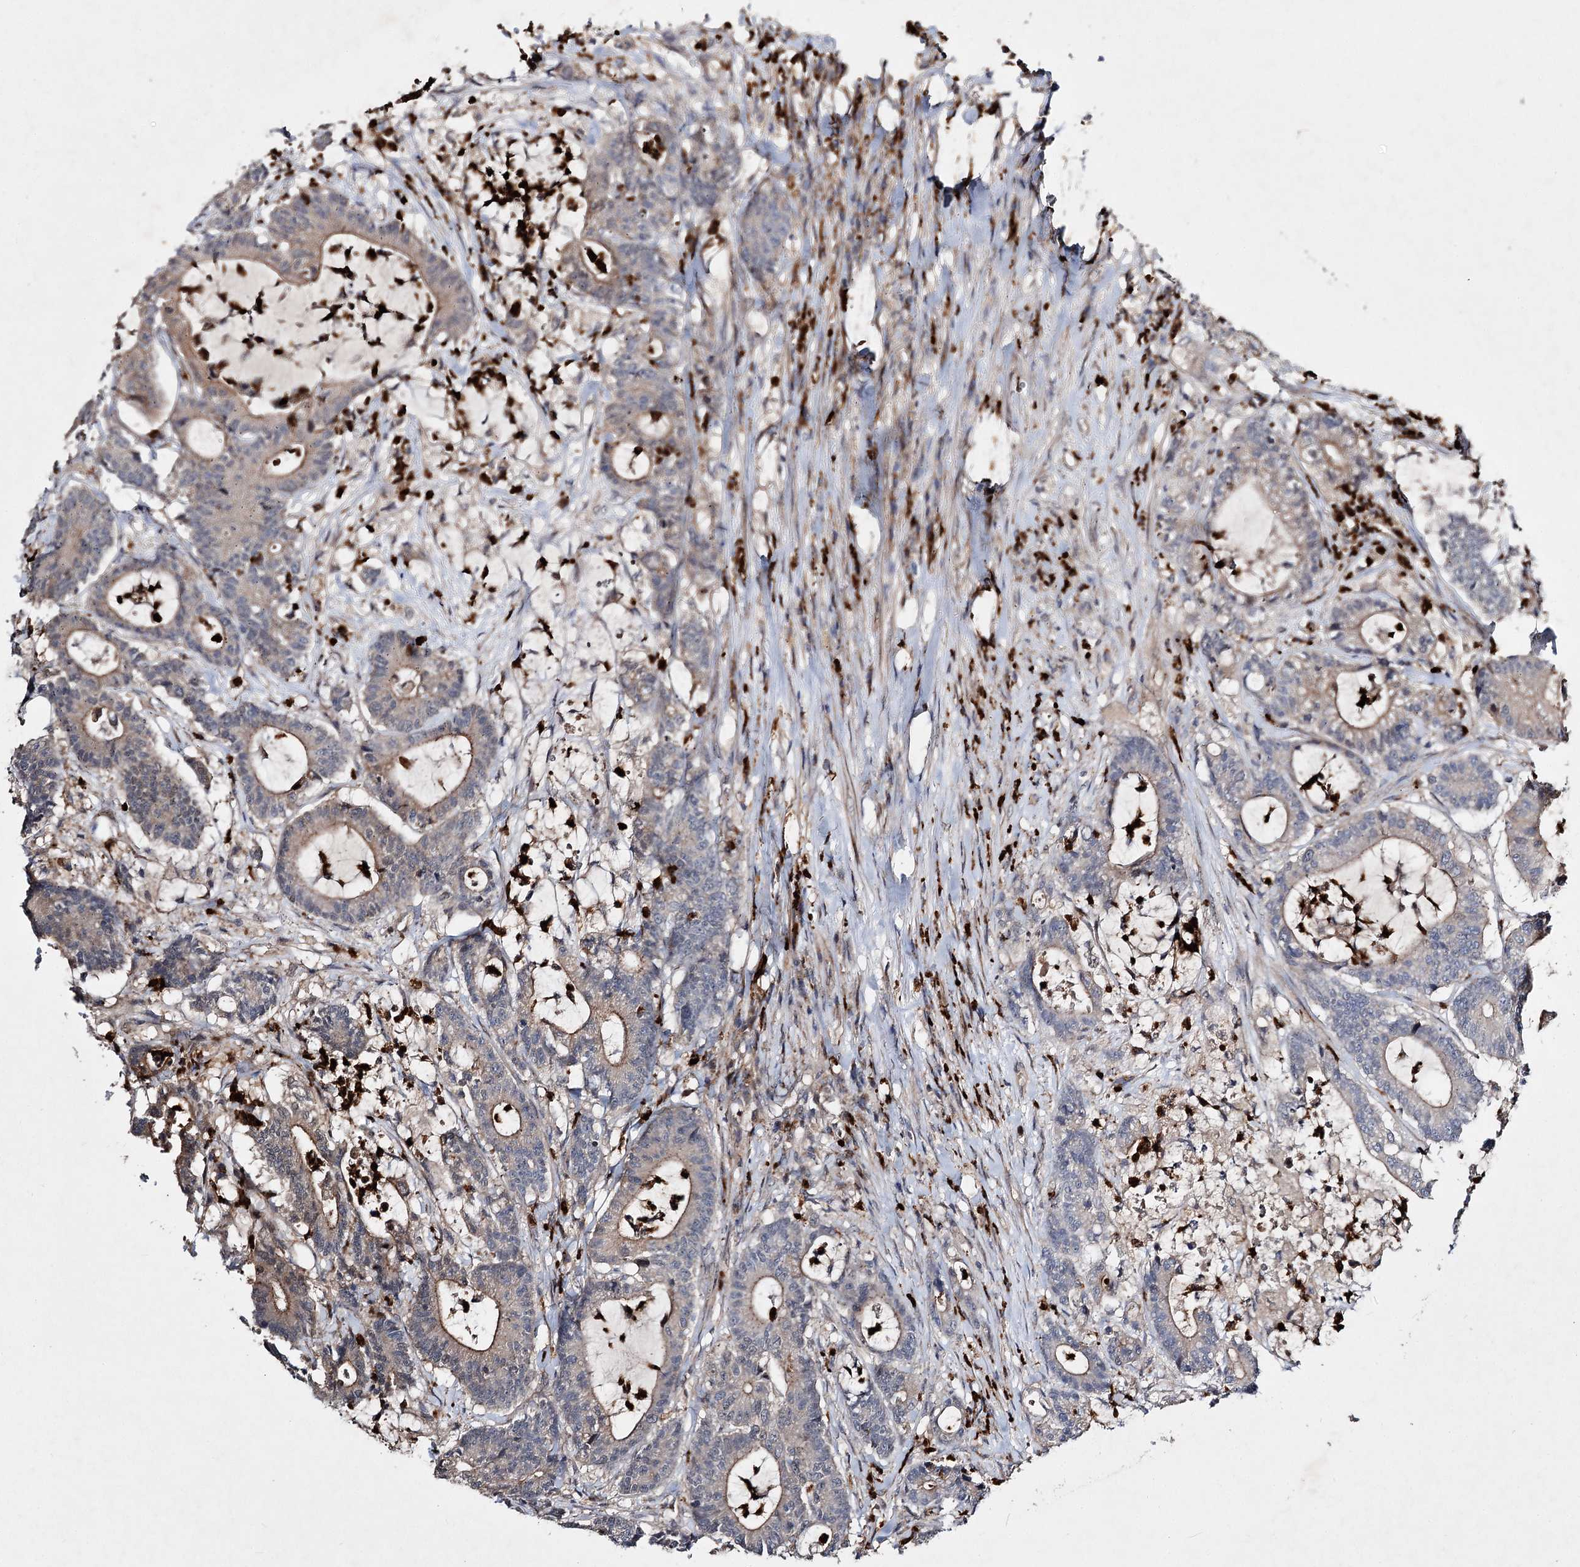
{"staining": {"intensity": "weak", "quantity": "<25%", "location": "cytoplasmic/membranous"}, "tissue": "colorectal cancer", "cell_type": "Tumor cells", "image_type": "cancer", "snomed": [{"axis": "morphology", "description": "Adenocarcinoma, NOS"}, {"axis": "topography", "description": "Colon"}], "caption": "Tumor cells show no significant positivity in adenocarcinoma (colorectal). (Stains: DAB (3,3'-diaminobenzidine) immunohistochemistry (IHC) with hematoxylin counter stain, Microscopy: brightfield microscopy at high magnification).", "gene": "MINDY3", "patient": {"sex": "female", "age": 84}}